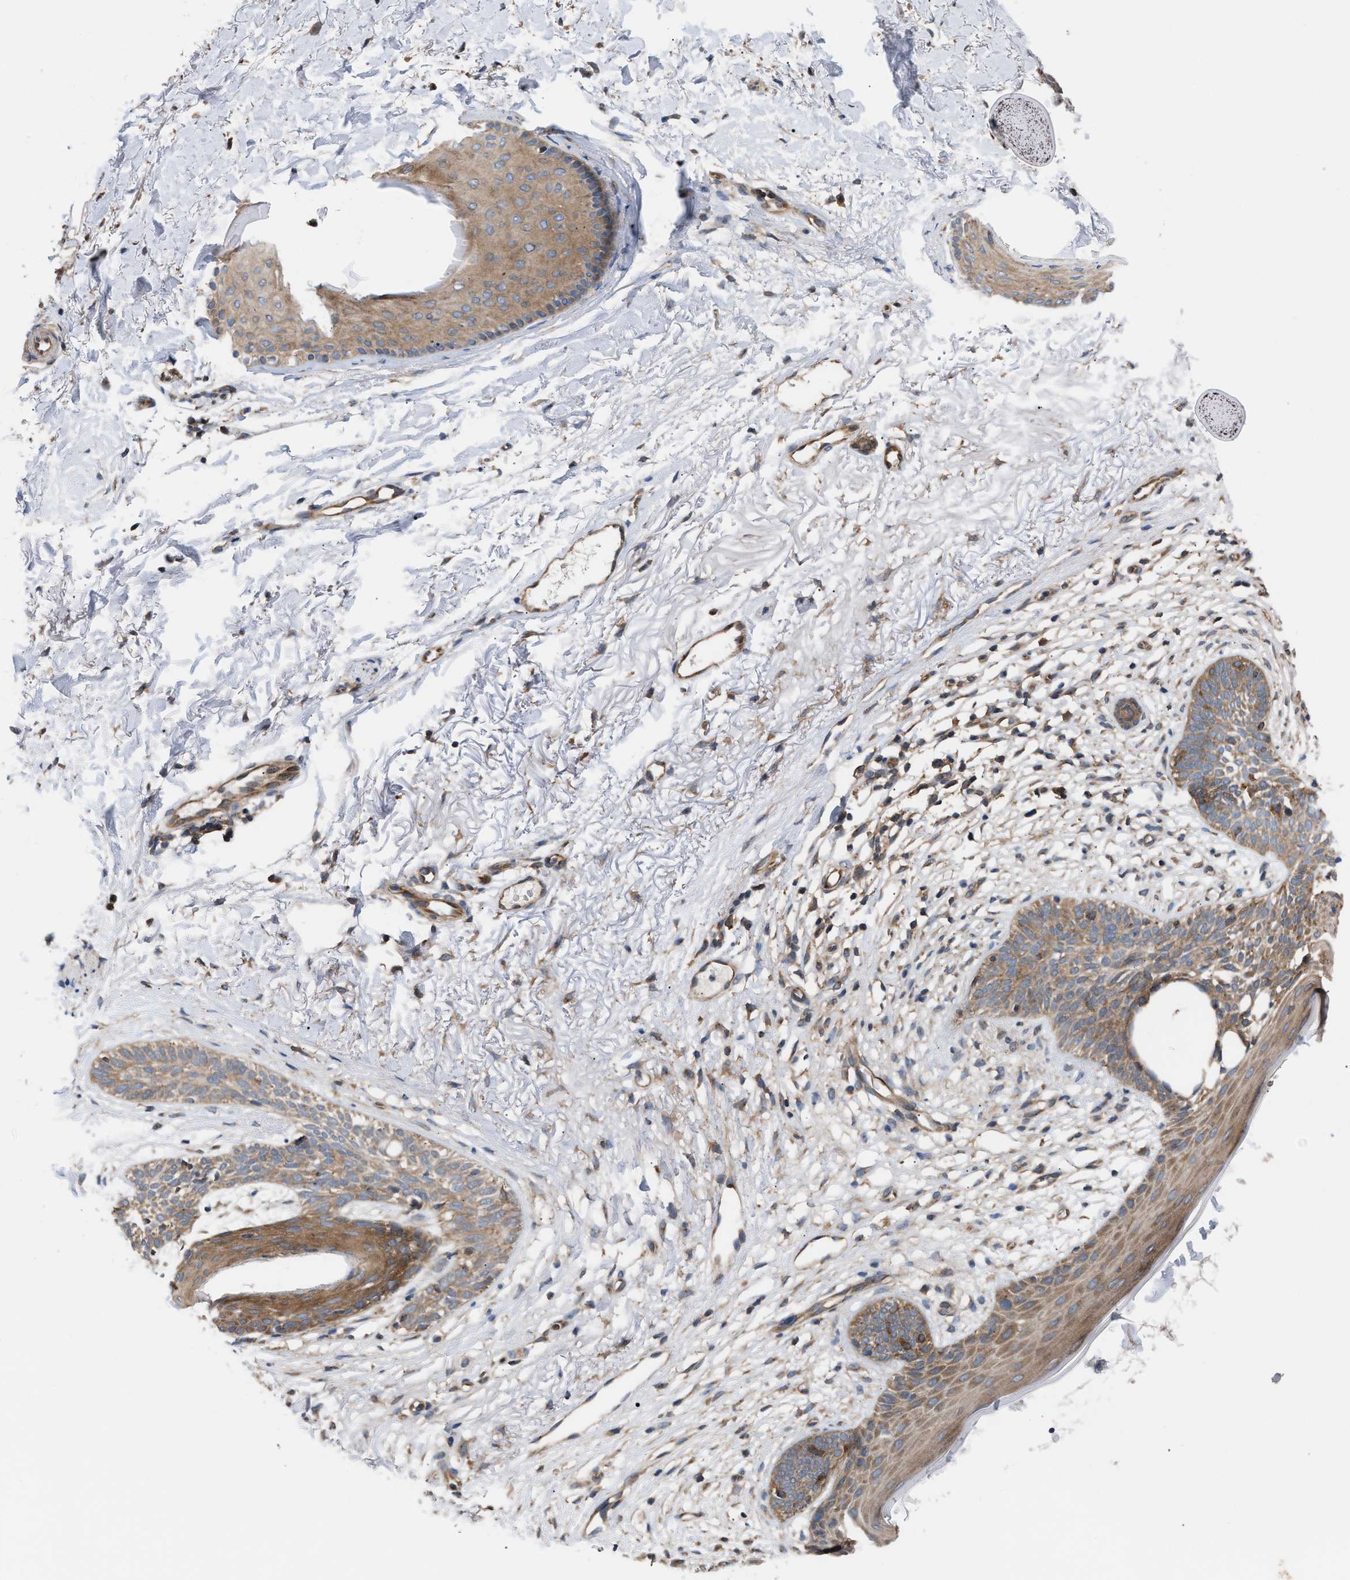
{"staining": {"intensity": "moderate", "quantity": ">75%", "location": "cytoplasmic/membranous"}, "tissue": "skin cancer", "cell_type": "Tumor cells", "image_type": "cancer", "snomed": [{"axis": "morphology", "description": "Basal cell carcinoma"}, {"axis": "topography", "description": "Skin"}], "caption": "Immunohistochemistry of skin basal cell carcinoma displays medium levels of moderate cytoplasmic/membranous expression in about >75% of tumor cells.", "gene": "LAPTM4B", "patient": {"sex": "female", "age": 70}}